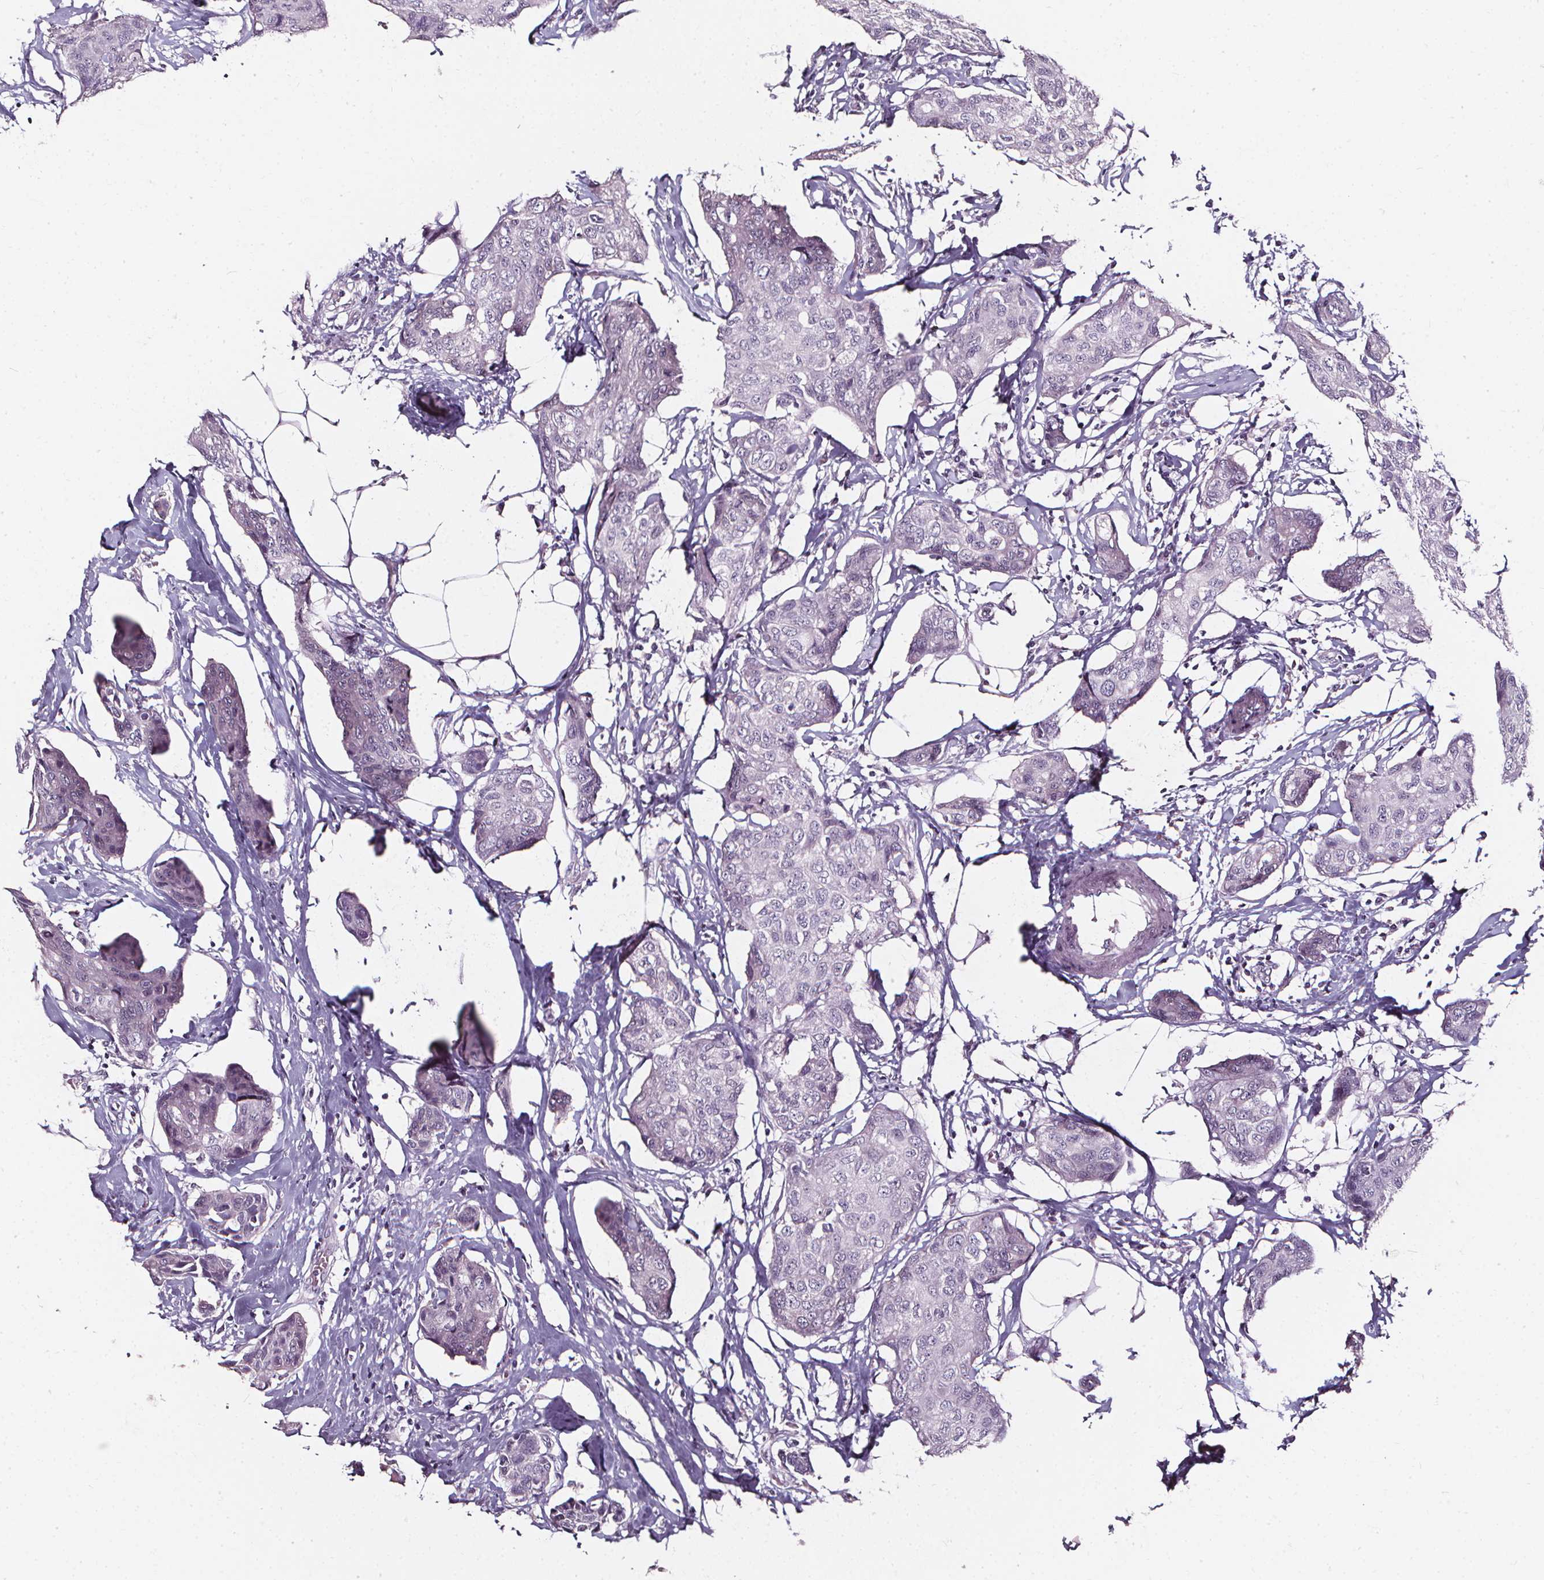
{"staining": {"intensity": "negative", "quantity": "none", "location": "none"}, "tissue": "breast cancer", "cell_type": "Tumor cells", "image_type": "cancer", "snomed": [{"axis": "morphology", "description": "Duct carcinoma"}, {"axis": "topography", "description": "Breast"}], "caption": "This is an IHC image of breast invasive ductal carcinoma. There is no expression in tumor cells.", "gene": "DEFA5", "patient": {"sex": "female", "age": 80}}